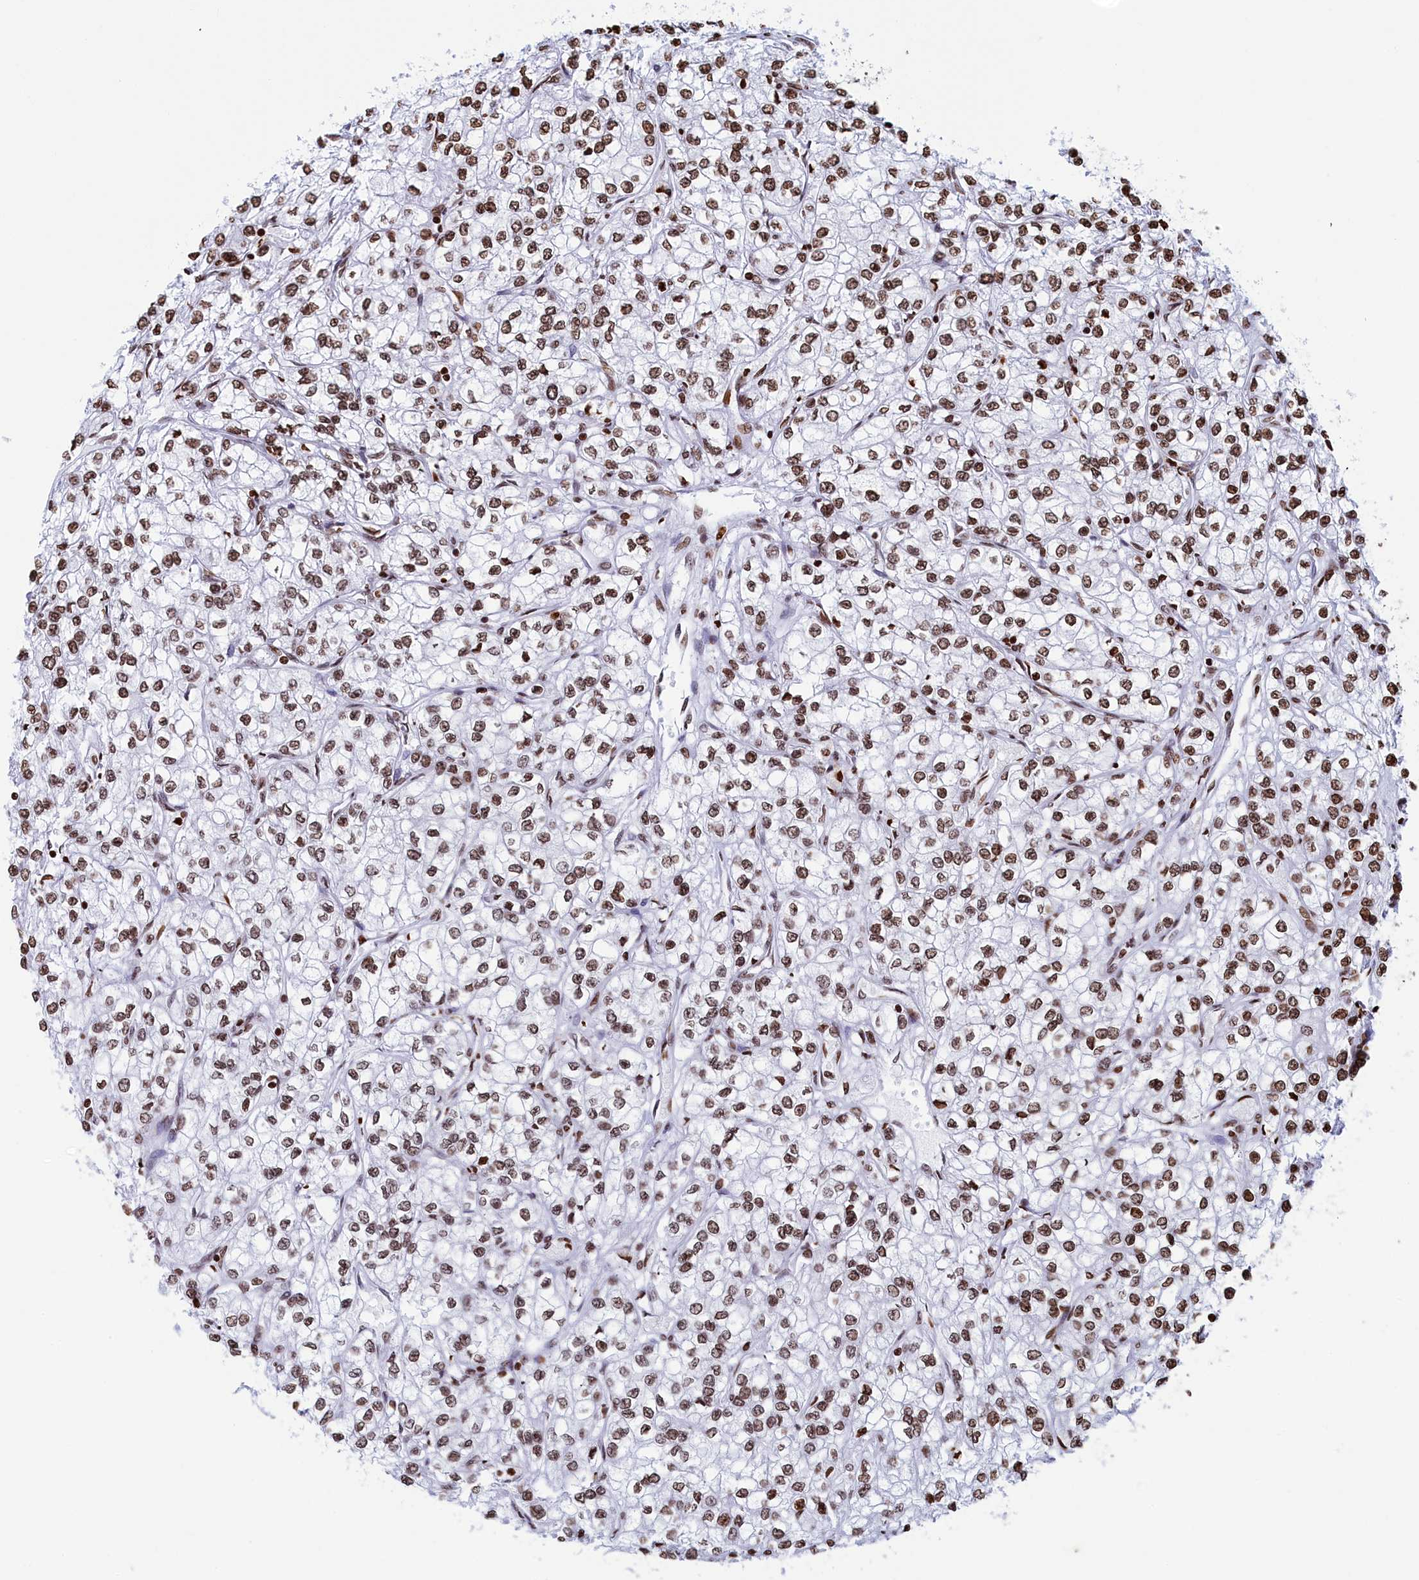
{"staining": {"intensity": "moderate", "quantity": ">75%", "location": "nuclear"}, "tissue": "renal cancer", "cell_type": "Tumor cells", "image_type": "cancer", "snomed": [{"axis": "morphology", "description": "Adenocarcinoma, NOS"}, {"axis": "topography", "description": "Kidney"}], "caption": "Moderate nuclear staining is present in approximately >75% of tumor cells in renal cancer.", "gene": "APOBEC3A", "patient": {"sex": "male", "age": 80}}